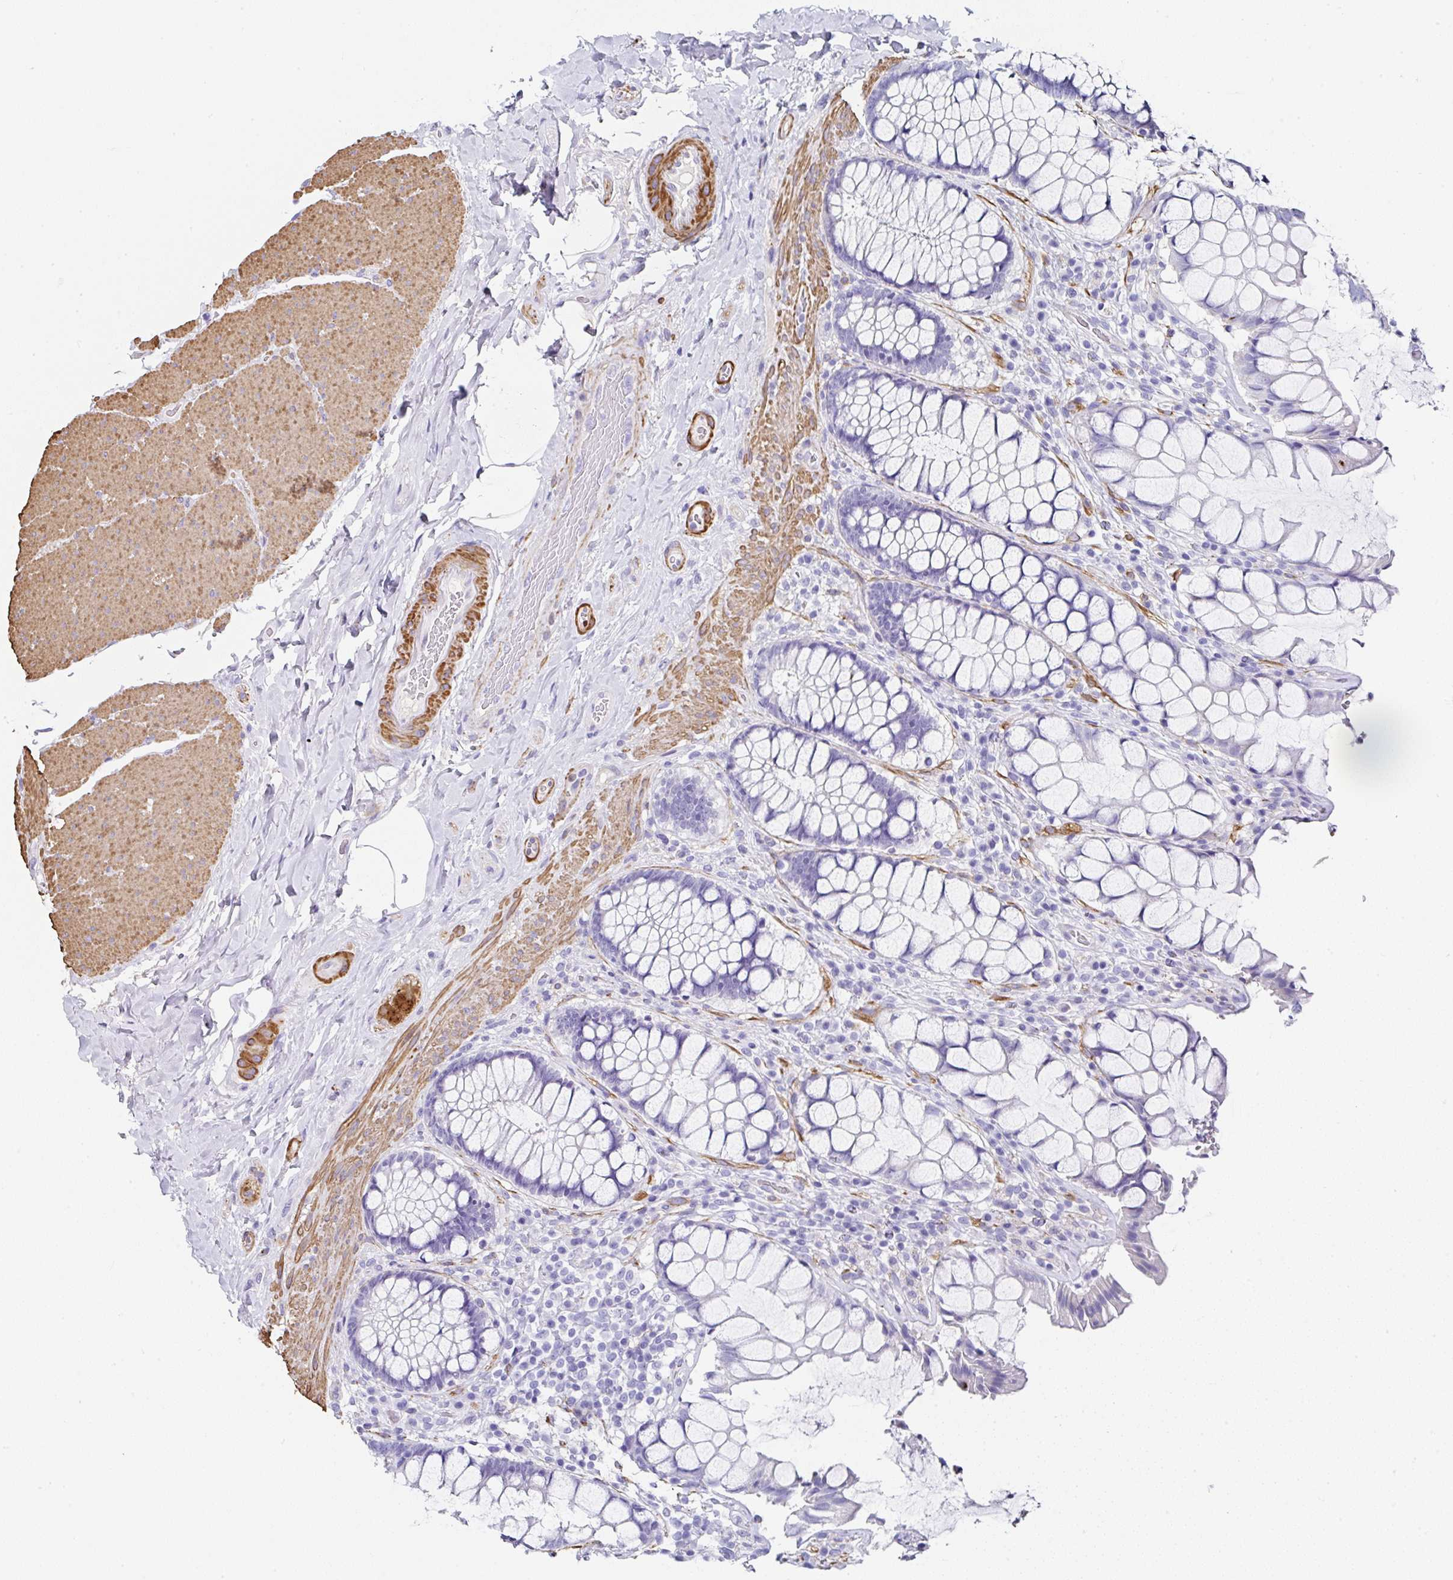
{"staining": {"intensity": "negative", "quantity": "none", "location": "none"}, "tissue": "rectum", "cell_type": "Glandular cells", "image_type": "normal", "snomed": [{"axis": "morphology", "description": "Normal tissue, NOS"}, {"axis": "topography", "description": "Rectum"}], "caption": "DAB immunohistochemical staining of unremarkable human rectum demonstrates no significant expression in glandular cells. (Brightfield microscopy of DAB (3,3'-diaminobenzidine) IHC at high magnification).", "gene": "PPFIA4", "patient": {"sex": "female", "age": 58}}